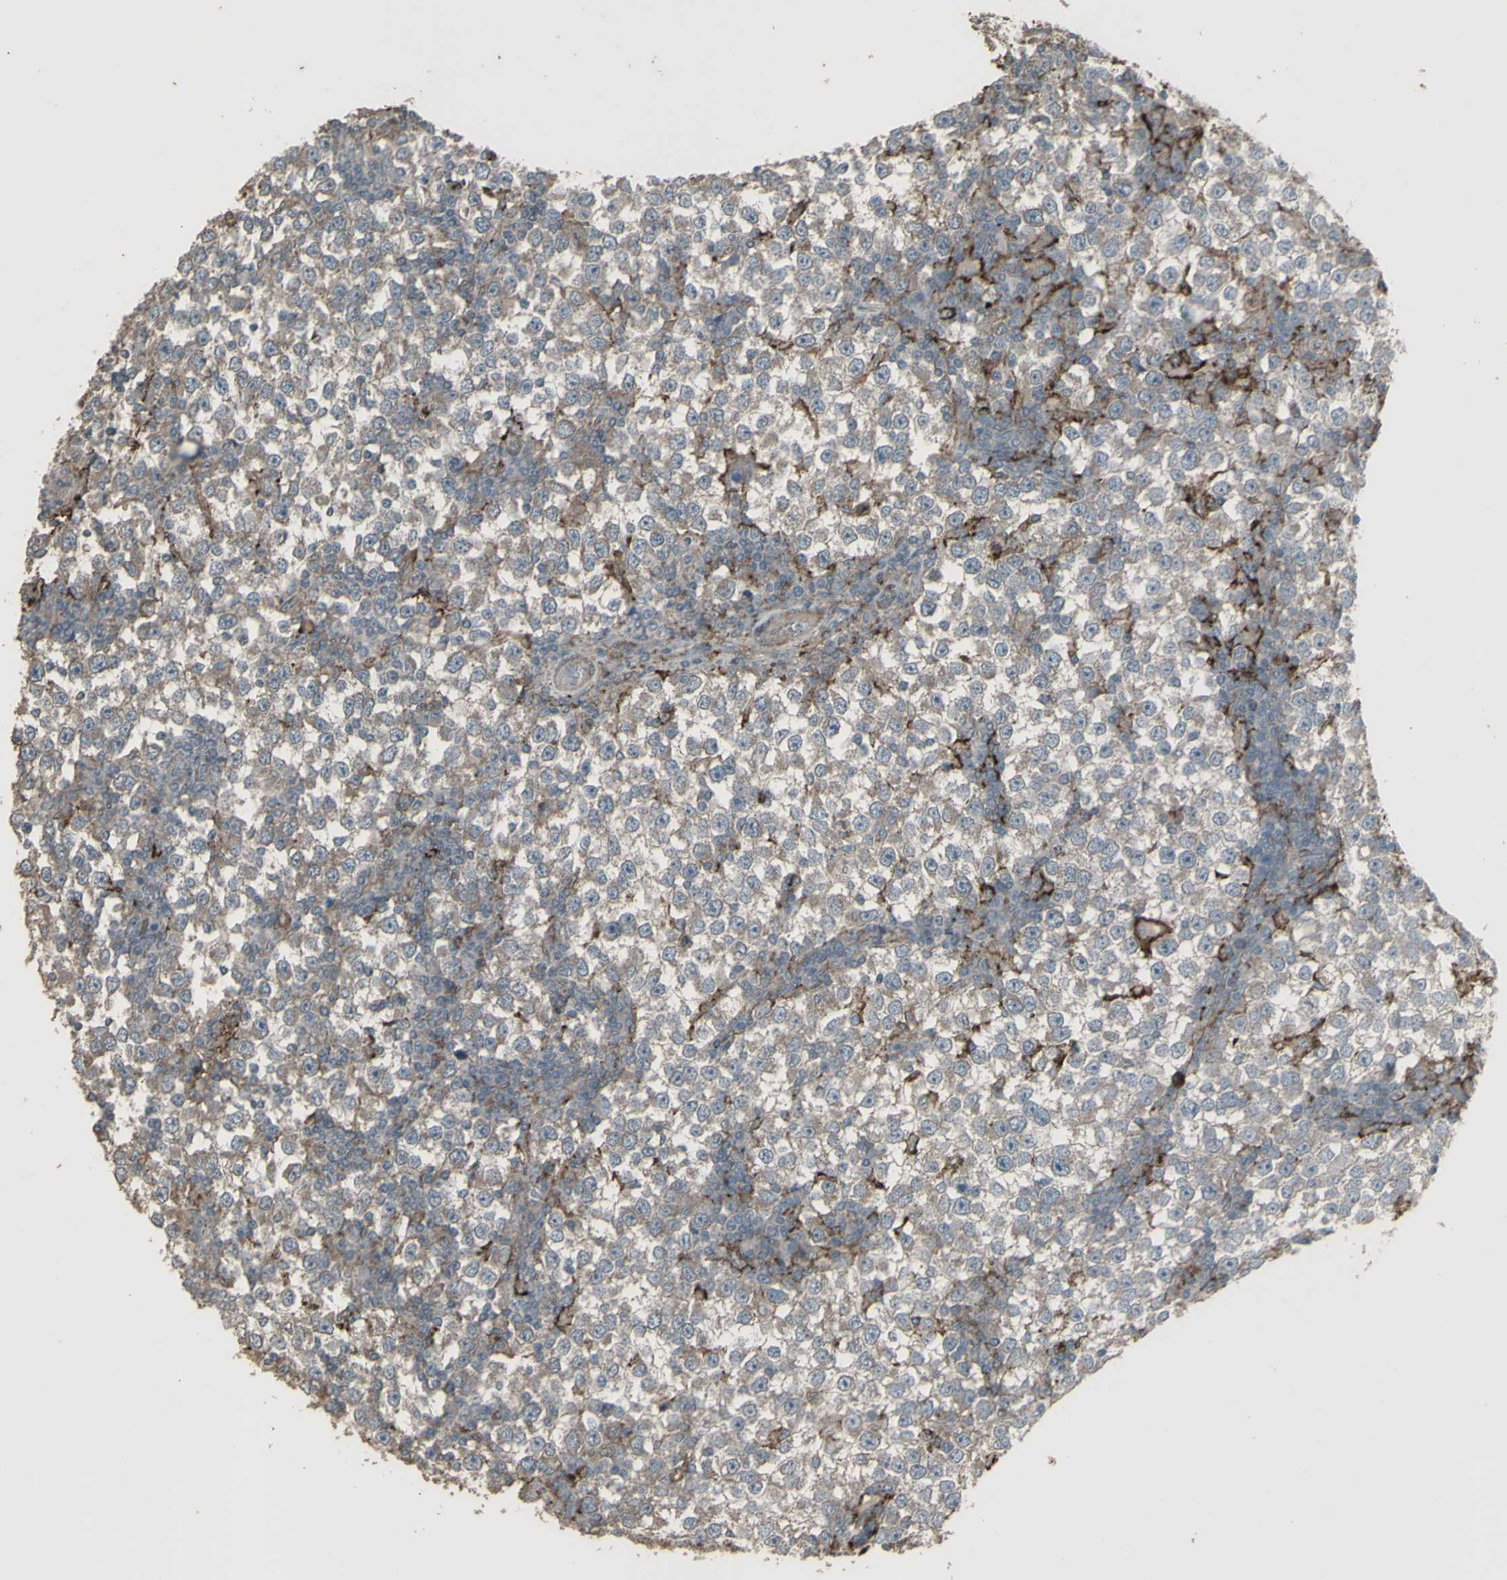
{"staining": {"intensity": "negative", "quantity": "none", "location": "none"}, "tissue": "testis cancer", "cell_type": "Tumor cells", "image_type": "cancer", "snomed": [{"axis": "morphology", "description": "Seminoma, NOS"}, {"axis": "topography", "description": "Testis"}], "caption": "There is no significant positivity in tumor cells of testis cancer. (DAB immunohistochemistry (IHC) with hematoxylin counter stain).", "gene": "SMO", "patient": {"sex": "male", "age": 65}}